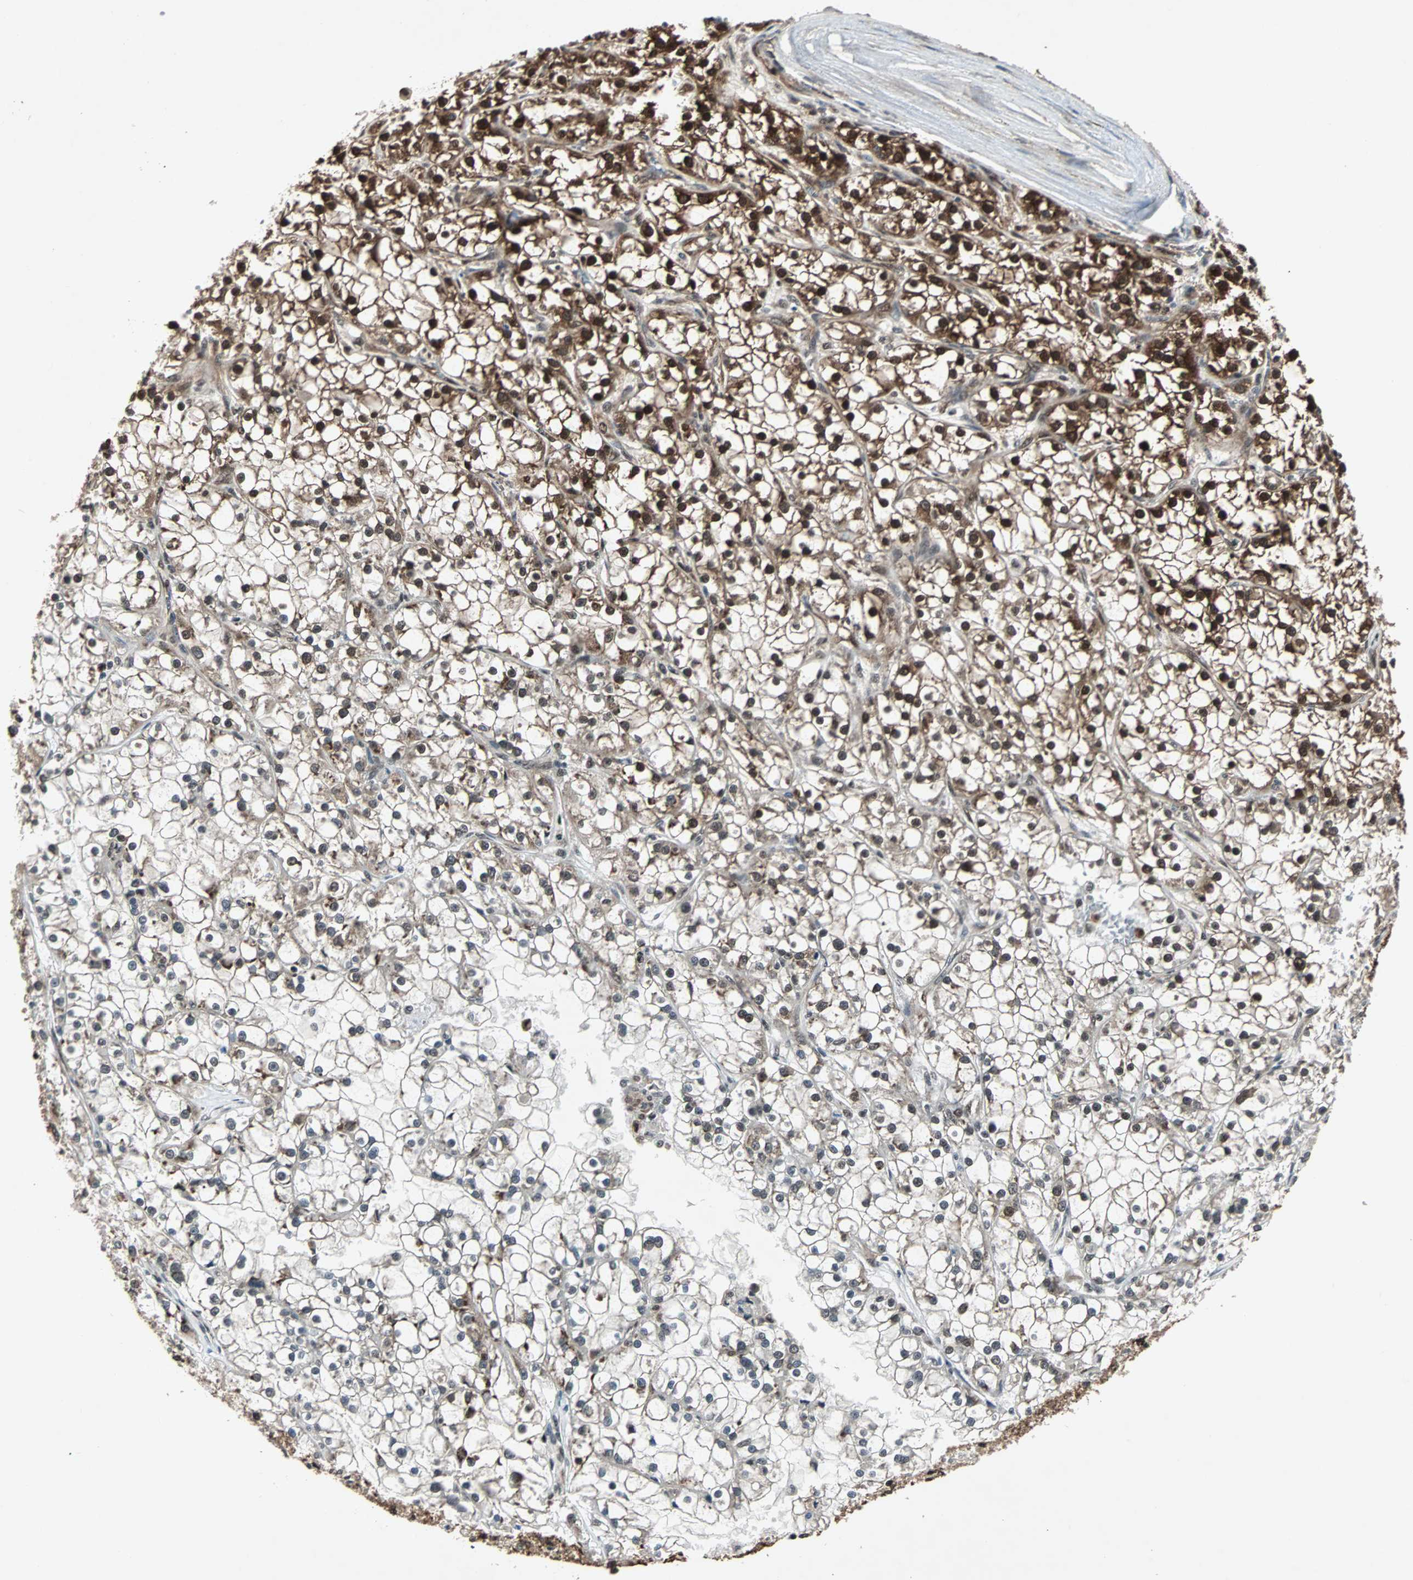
{"staining": {"intensity": "strong", "quantity": "25%-75%", "location": "cytoplasmic/membranous,nuclear"}, "tissue": "renal cancer", "cell_type": "Tumor cells", "image_type": "cancer", "snomed": [{"axis": "morphology", "description": "Adenocarcinoma, NOS"}, {"axis": "topography", "description": "Kidney"}], "caption": "Strong cytoplasmic/membranous and nuclear positivity is identified in about 25%-75% of tumor cells in renal cancer (adenocarcinoma).", "gene": "ACLY", "patient": {"sex": "female", "age": 52}}